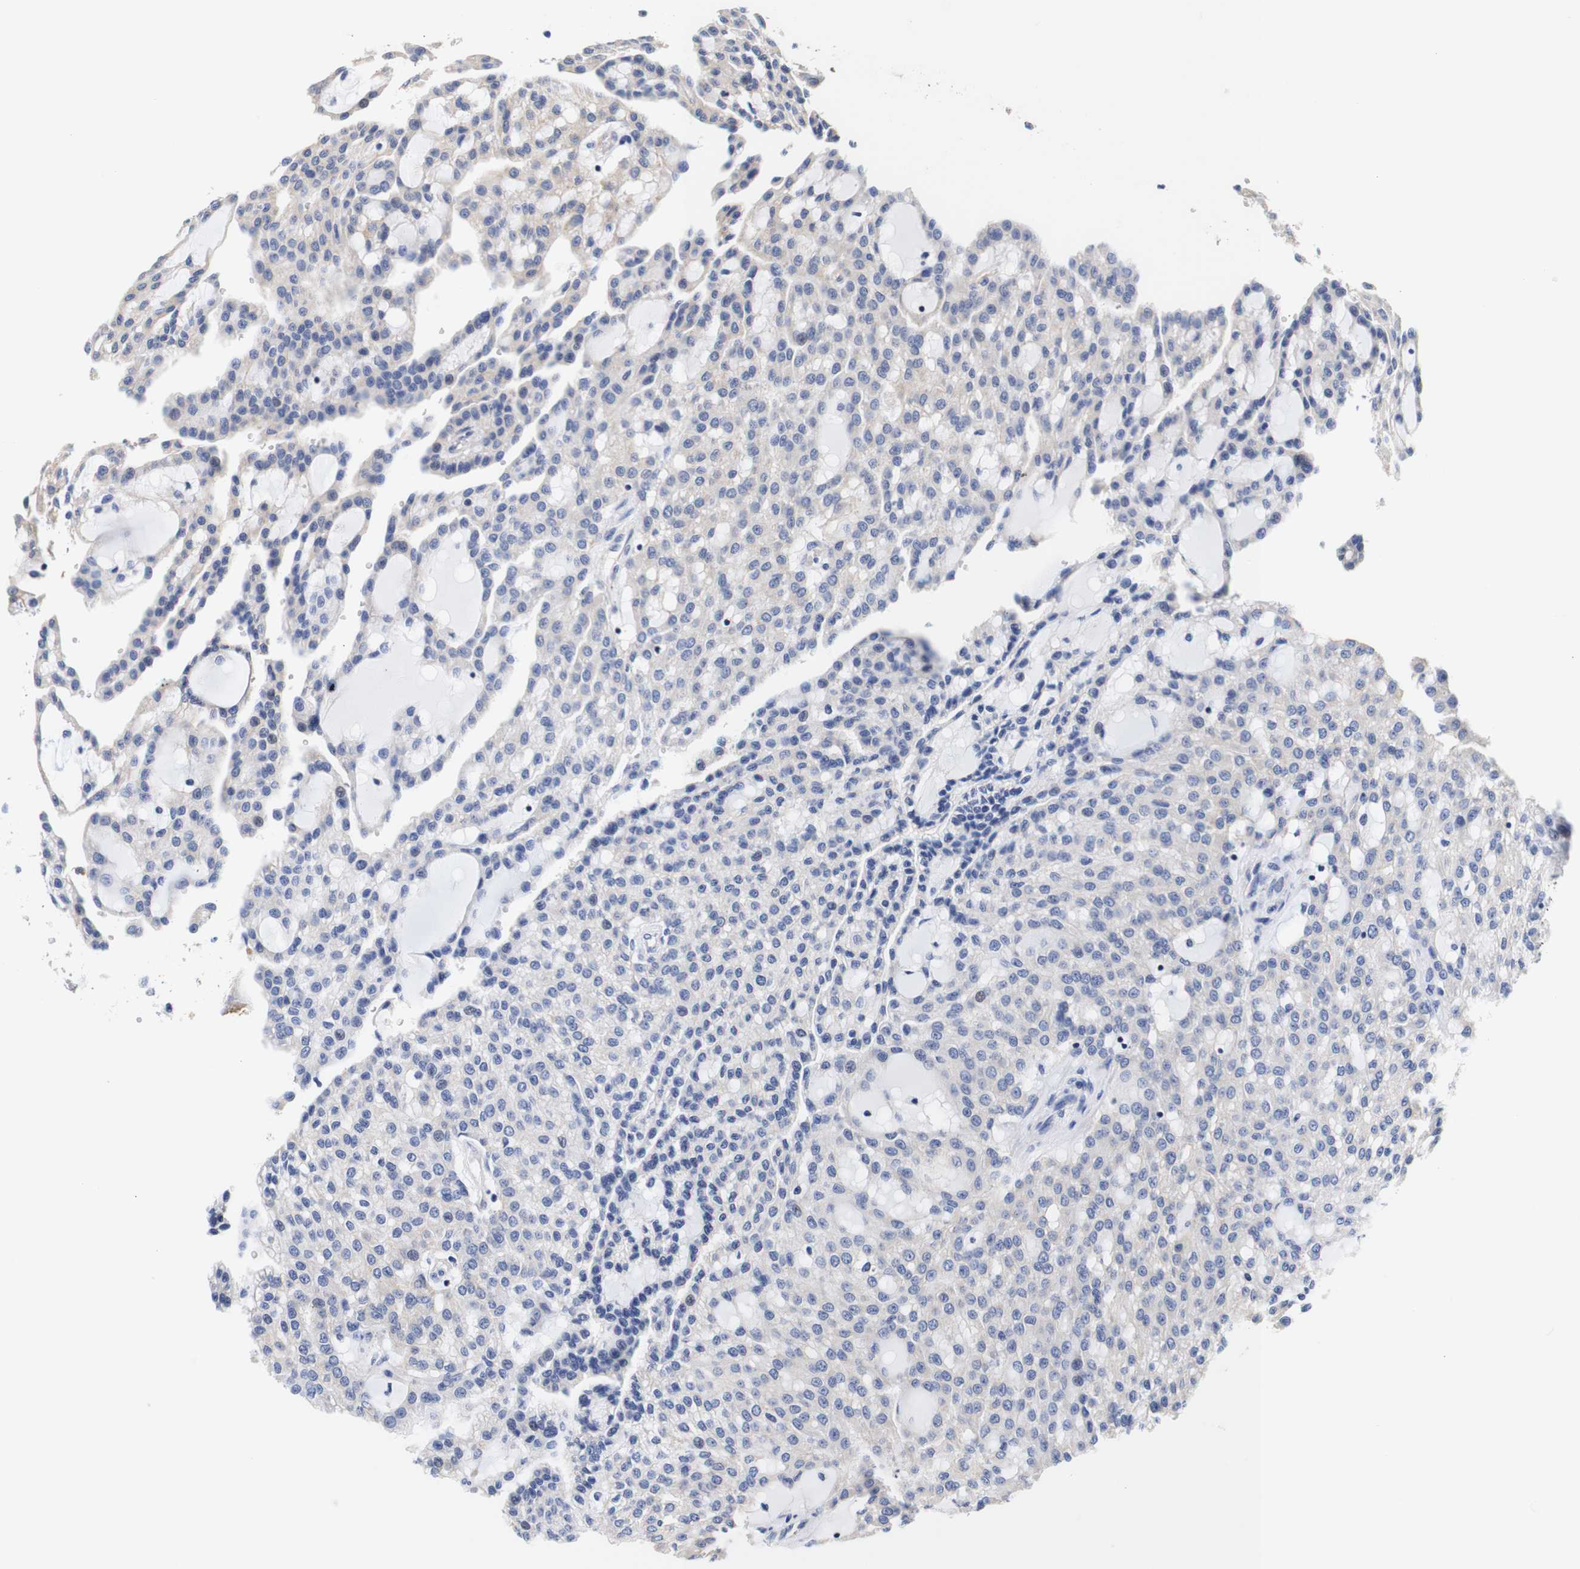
{"staining": {"intensity": "negative", "quantity": "none", "location": "none"}, "tissue": "renal cancer", "cell_type": "Tumor cells", "image_type": "cancer", "snomed": [{"axis": "morphology", "description": "Adenocarcinoma, NOS"}, {"axis": "topography", "description": "Kidney"}], "caption": "Tumor cells show no significant protein positivity in renal adenocarcinoma.", "gene": "CAMK4", "patient": {"sex": "male", "age": 63}}